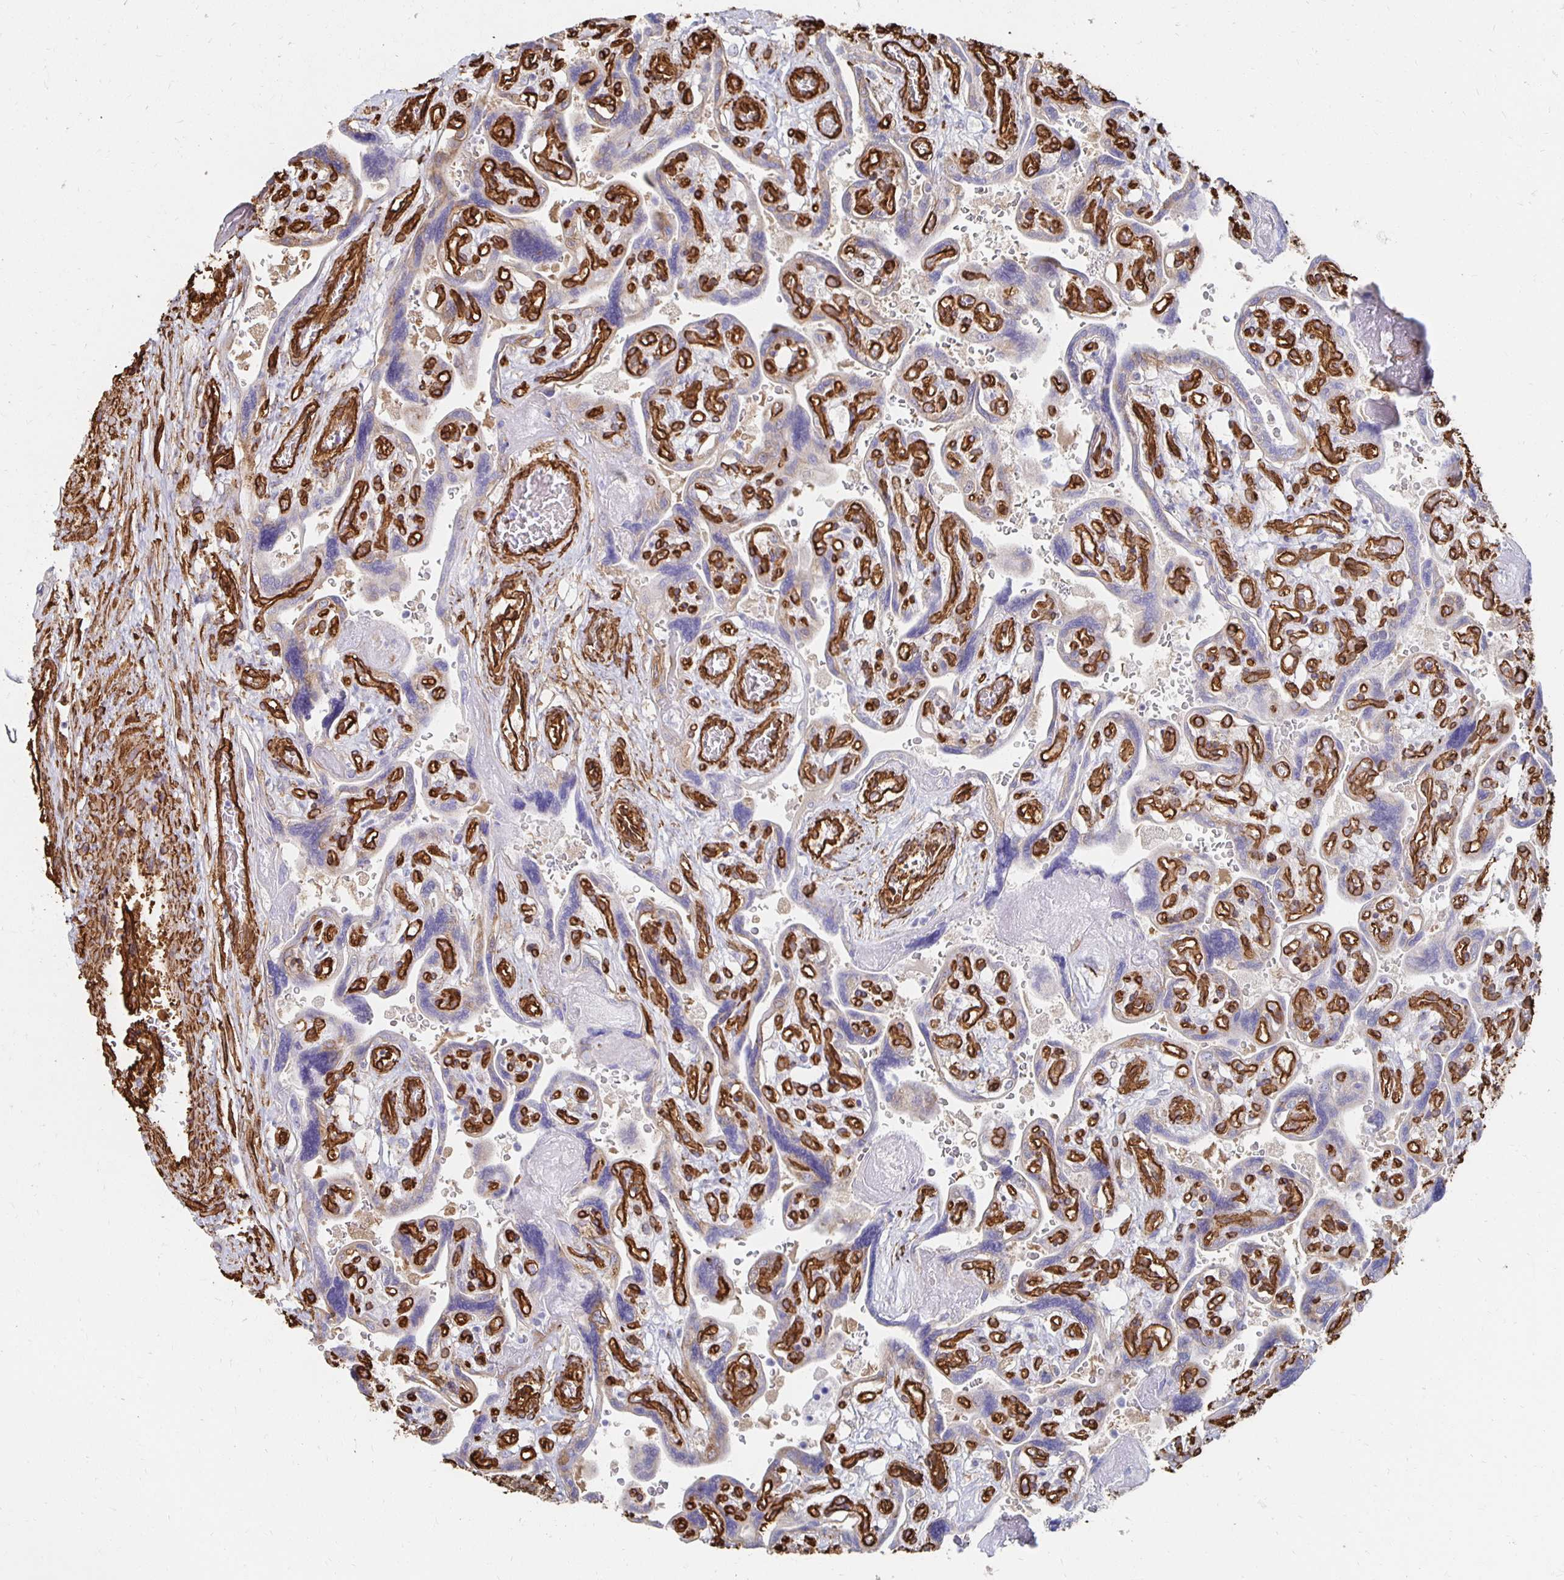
{"staining": {"intensity": "strong", "quantity": ">75%", "location": "cytoplasmic/membranous"}, "tissue": "placenta", "cell_type": "Decidual cells", "image_type": "normal", "snomed": [{"axis": "morphology", "description": "Normal tissue, NOS"}, {"axis": "topography", "description": "Placenta"}], "caption": "A high-resolution photomicrograph shows immunohistochemistry (IHC) staining of unremarkable placenta, which exhibits strong cytoplasmic/membranous positivity in approximately >75% of decidual cells.", "gene": "VIPR2", "patient": {"sex": "female", "age": 32}}